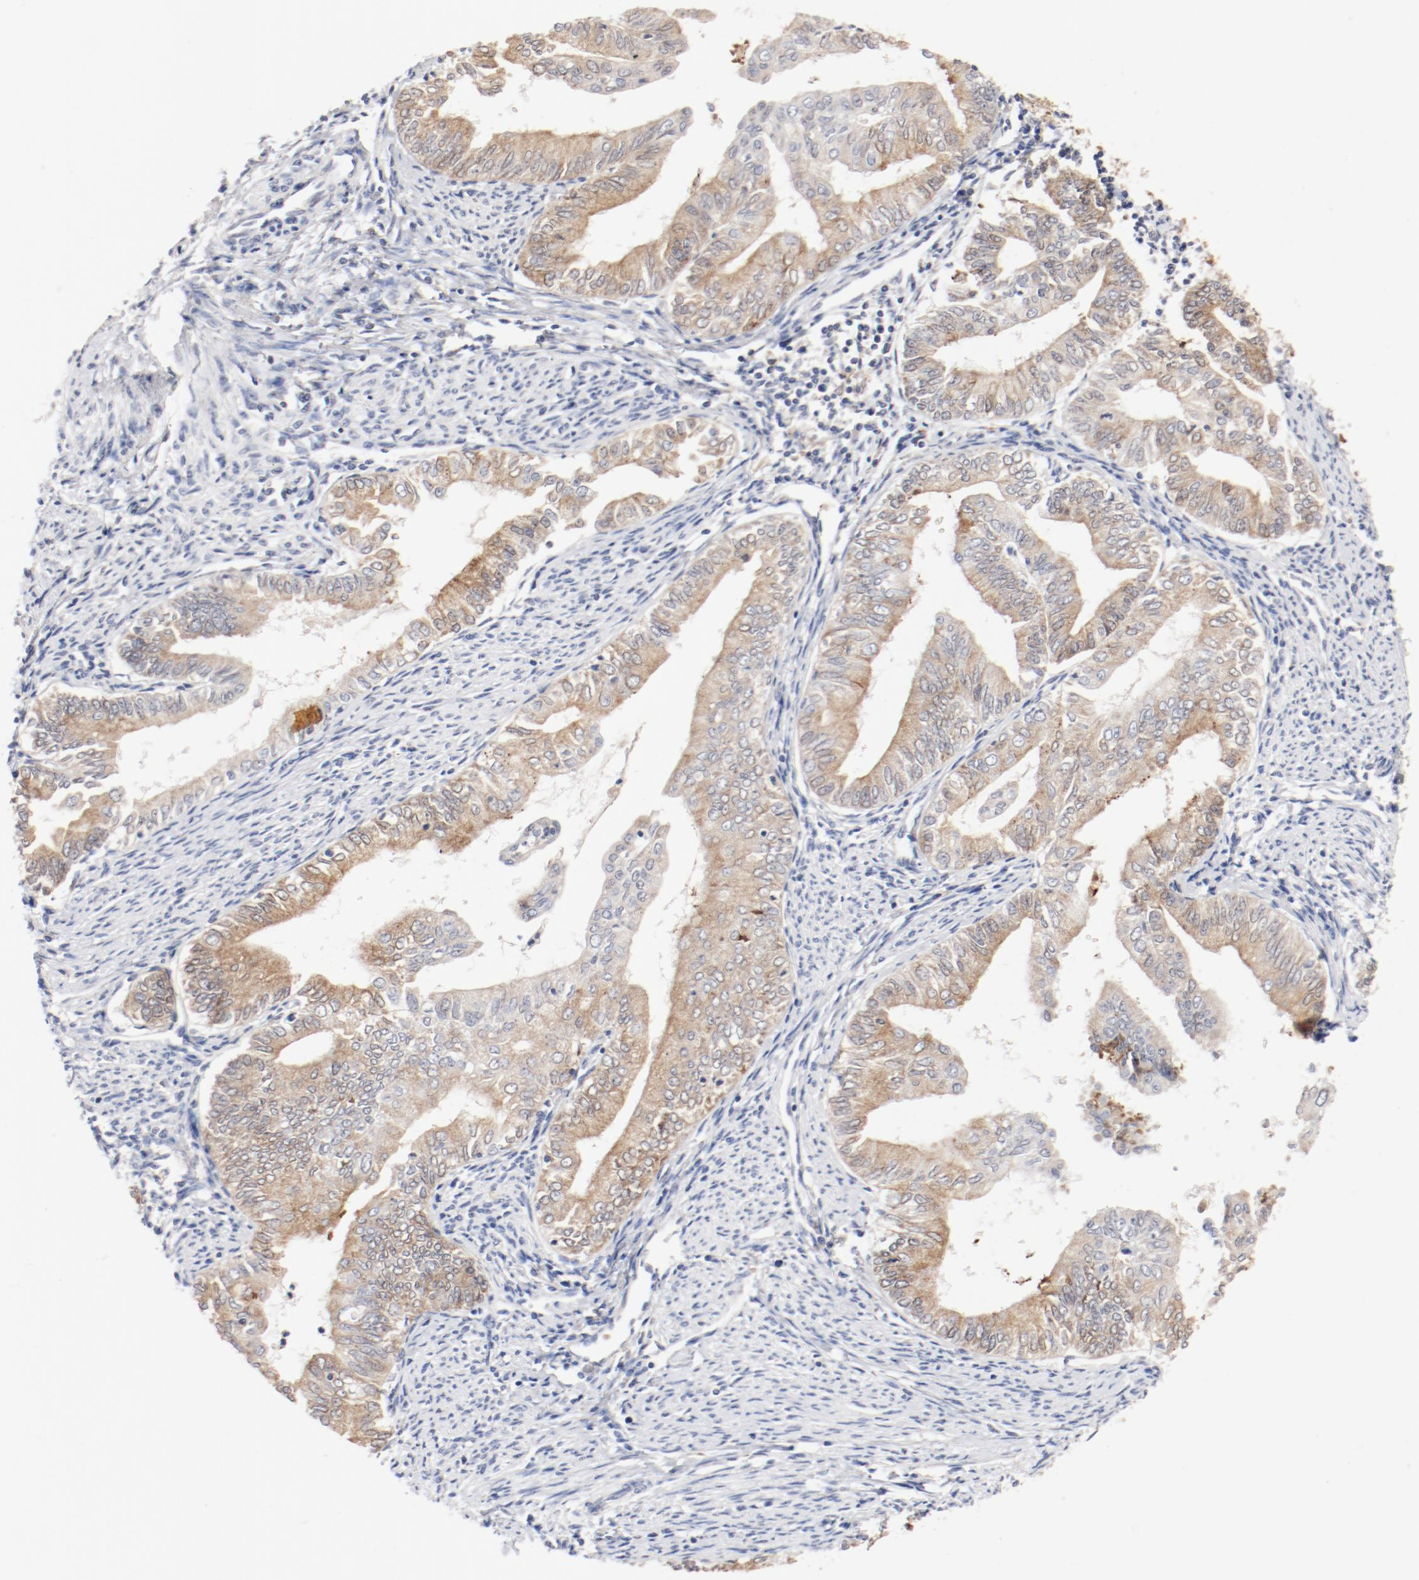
{"staining": {"intensity": "moderate", "quantity": ">75%", "location": "cytoplasmic/membranous"}, "tissue": "endometrial cancer", "cell_type": "Tumor cells", "image_type": "cancer", "snomed": [{"axis": "morphology", "description": "Adenocarcinoma, NOS"}, {"axis": "topography", "description": "Endometrium"}], "caption": "Human adenocarcinoma (endometrial) stained with a brown dye exhibits moderate cytoplasmic/membranous positive staining in about >75% of tumor cells.", "gene": "PDPK1", "patient": {"sex": "female", "age": 66}}